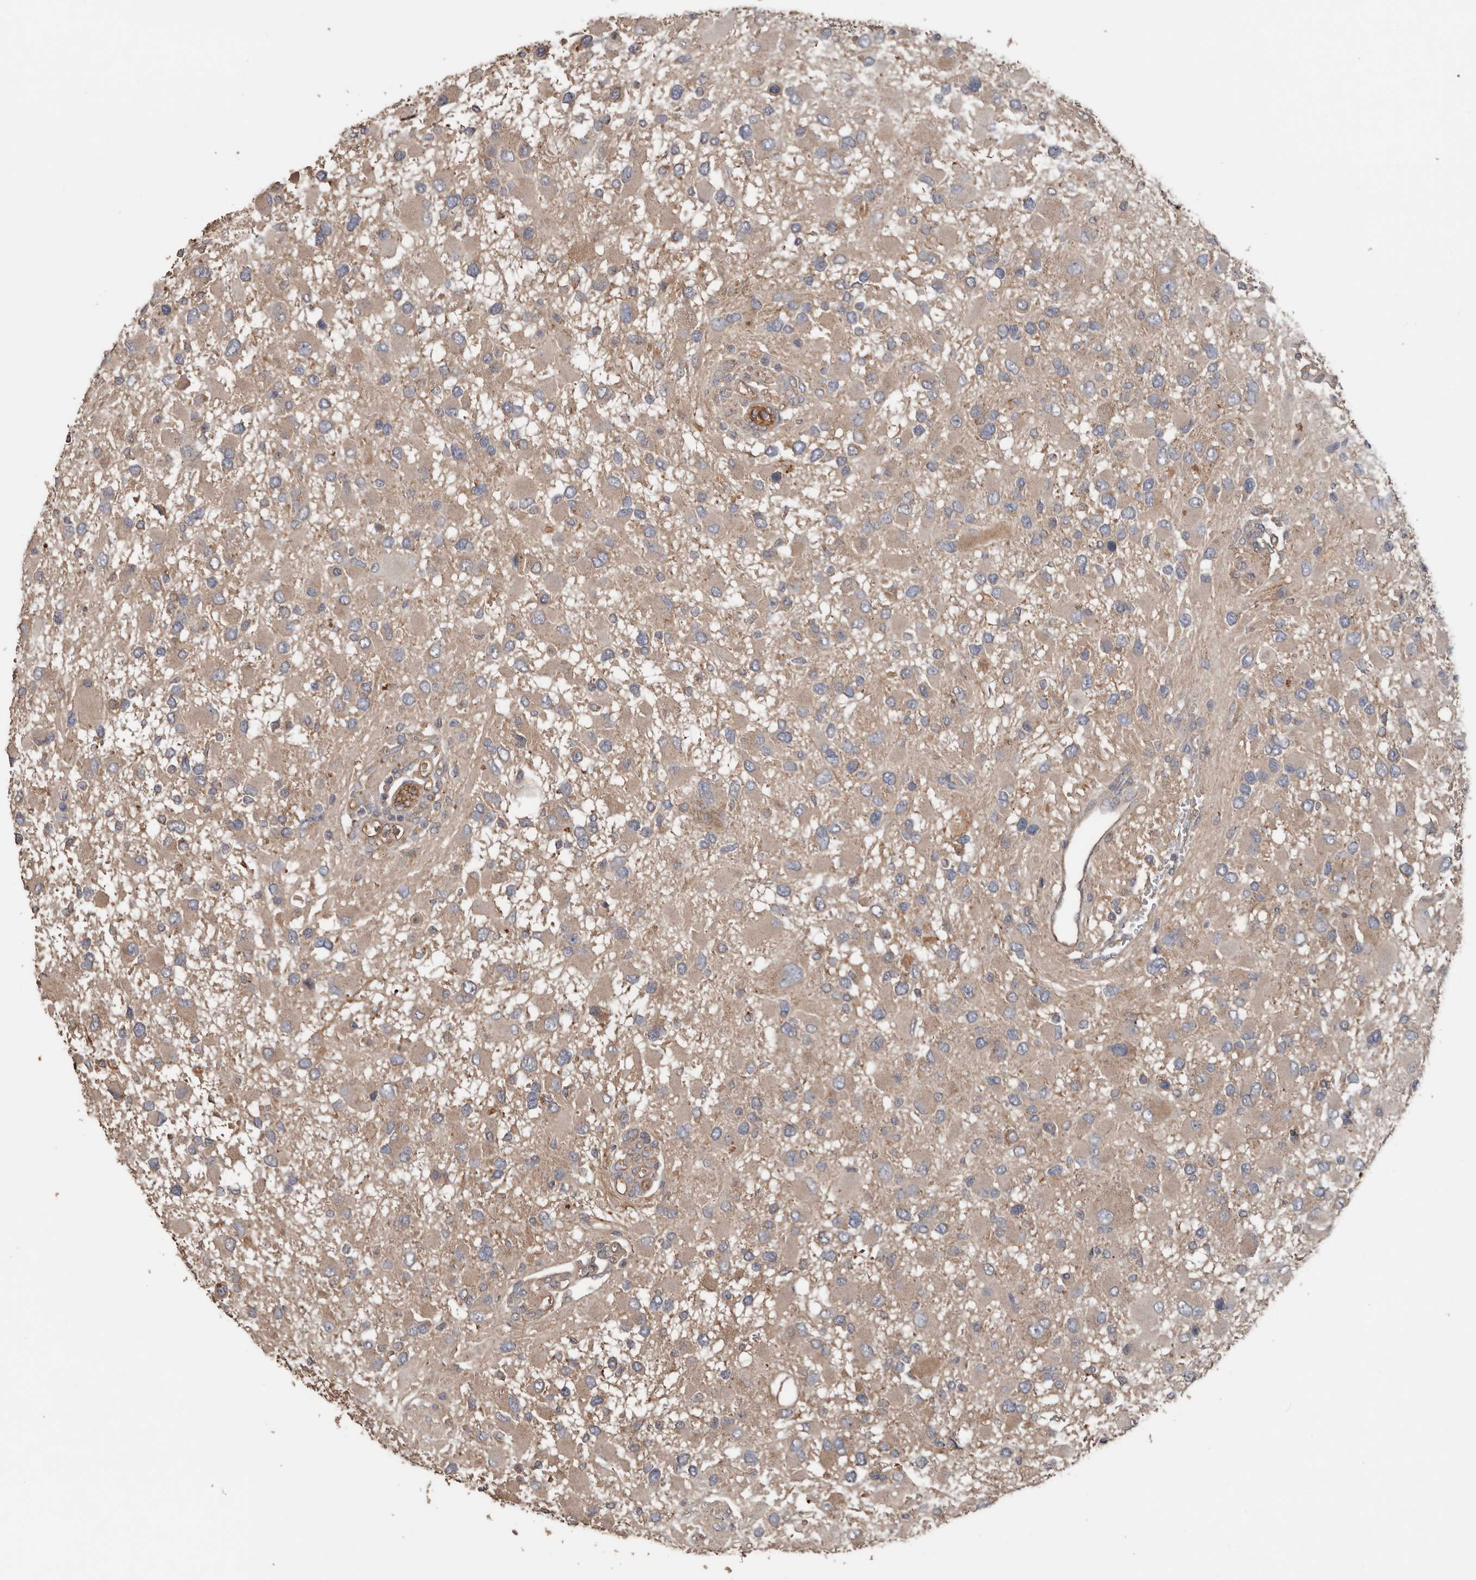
{"staining": {"intensity": "weak", "quantity": ">75%", "location": "cytoplasmic/membranous"}, "tissue": "glioma", "cell_type": "Tumor cells", "image_type": "cancer", "snomed": [{"axis": "morphology", "description": "Glioma, malignant, High grade"}, {"axis": "topography", "description": "Brain"}], "caption": "Immunohistochemical staining of high-grade glioma (malignant) exhibits low levels of weak cytoplasmic/membranous positivity in about >75% of tumor cells. Immunohistochemistry stains the protein of interest in brown and the nuclei are stained blue.", "gene": "HYAL4", "patient": {"sex": "male", "age": 53}}